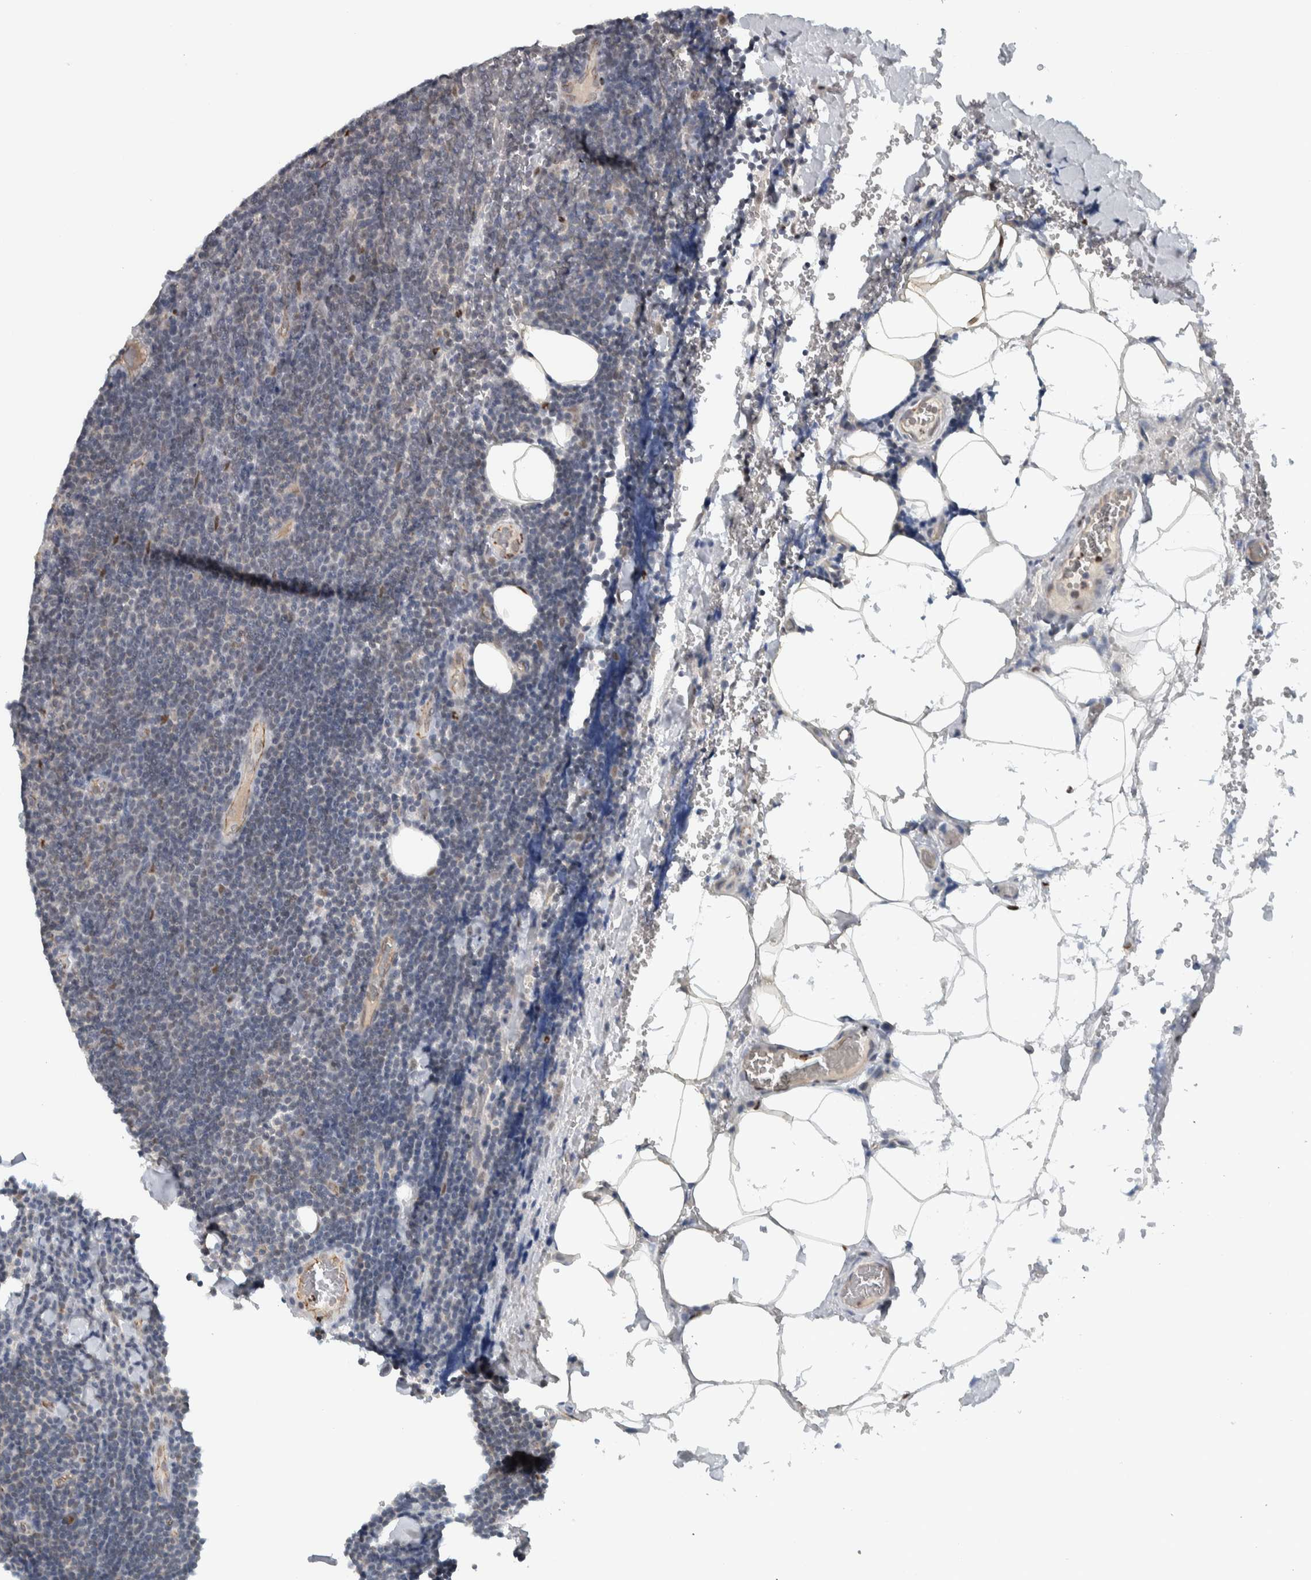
{"staining": {"intensity": "negative", "quantity": "none", "location": "none"}, "tissue": "lymphoma", "cell_type": "Tumor cells", "image_type": "cancer", "snomed": [{"axis": "morphology", "description": "Malignant lymphoma, non-Hodgkin's type, Low grade"}, {"axis": "topography", "description": "Lymph node"}], "caption": "IHC of low-grade malignant lymphoma, non-Hodgkin's type reveals no expression in tumor cells. Brightfield microscopy of IHC stained with DAB (brown) and hematoxylin (blue), captured at high magnification.", "gene": "ADPRM", "patient": {"sex": "male", "age": 66}}